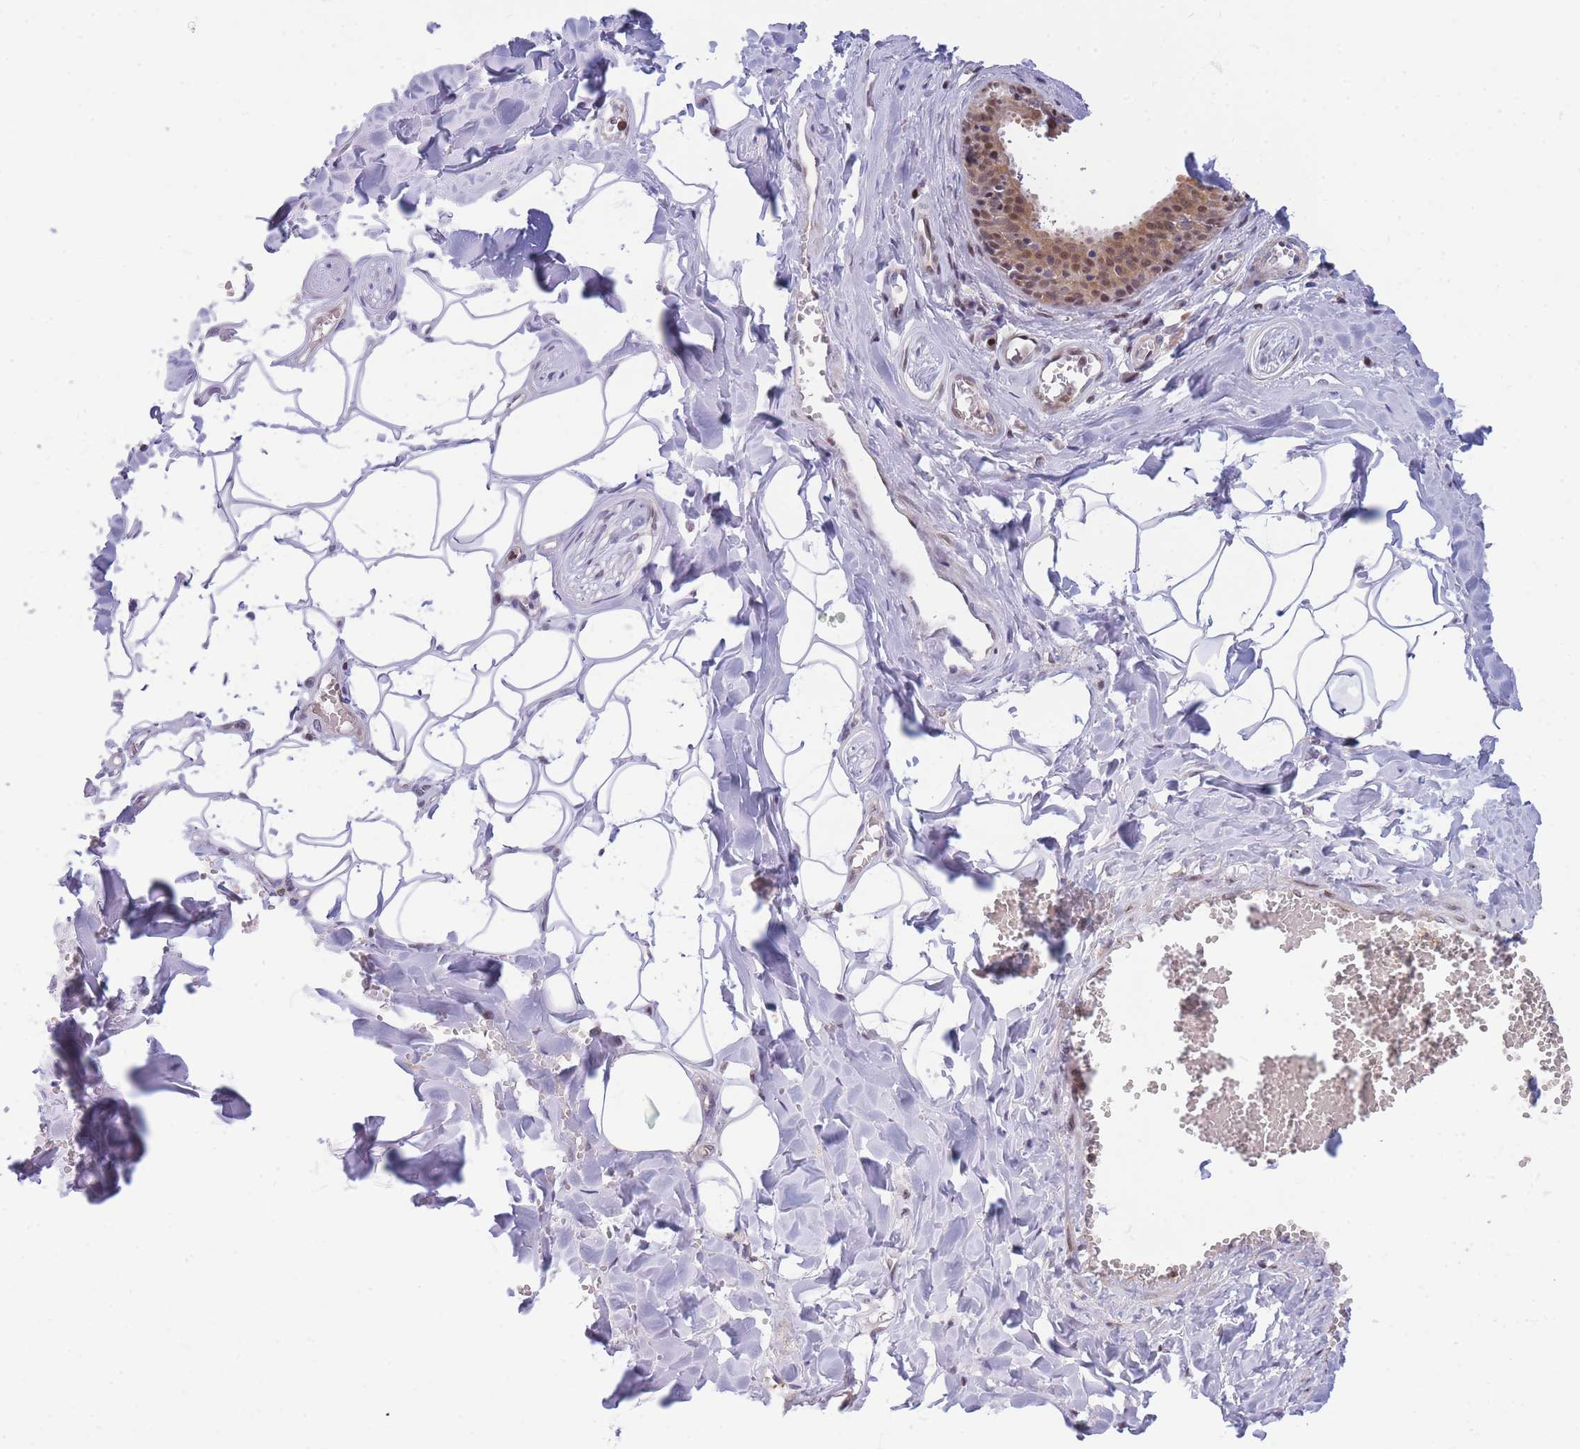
{"staining": {"intensity": "strong", "quantity": ">75%", "location": "cytoplasmic/membranous,nuclear"}, "tissue": "salivary gland", "cell_type": "Glandular cells", "image_type": "normal", "snomed": [{"axis": "morphology", "description": "Normal tissue, NOS"}, {"axis": "topography", "description": "Salivary gland"}], "caption": "Immunohistochemistry (IHC) micrograph of benign salivary gland: salivary gland stained using immunohistochemistry demonstrates high levels of strong protein expression localized specifically in the cytoplasmic/membranous,nuclear of glandular cells, appearing as a cytoplasmic/membranous,nuclear brown color.", "gene": "CRACD", "patient": {"sex": "male", "age": 62}}